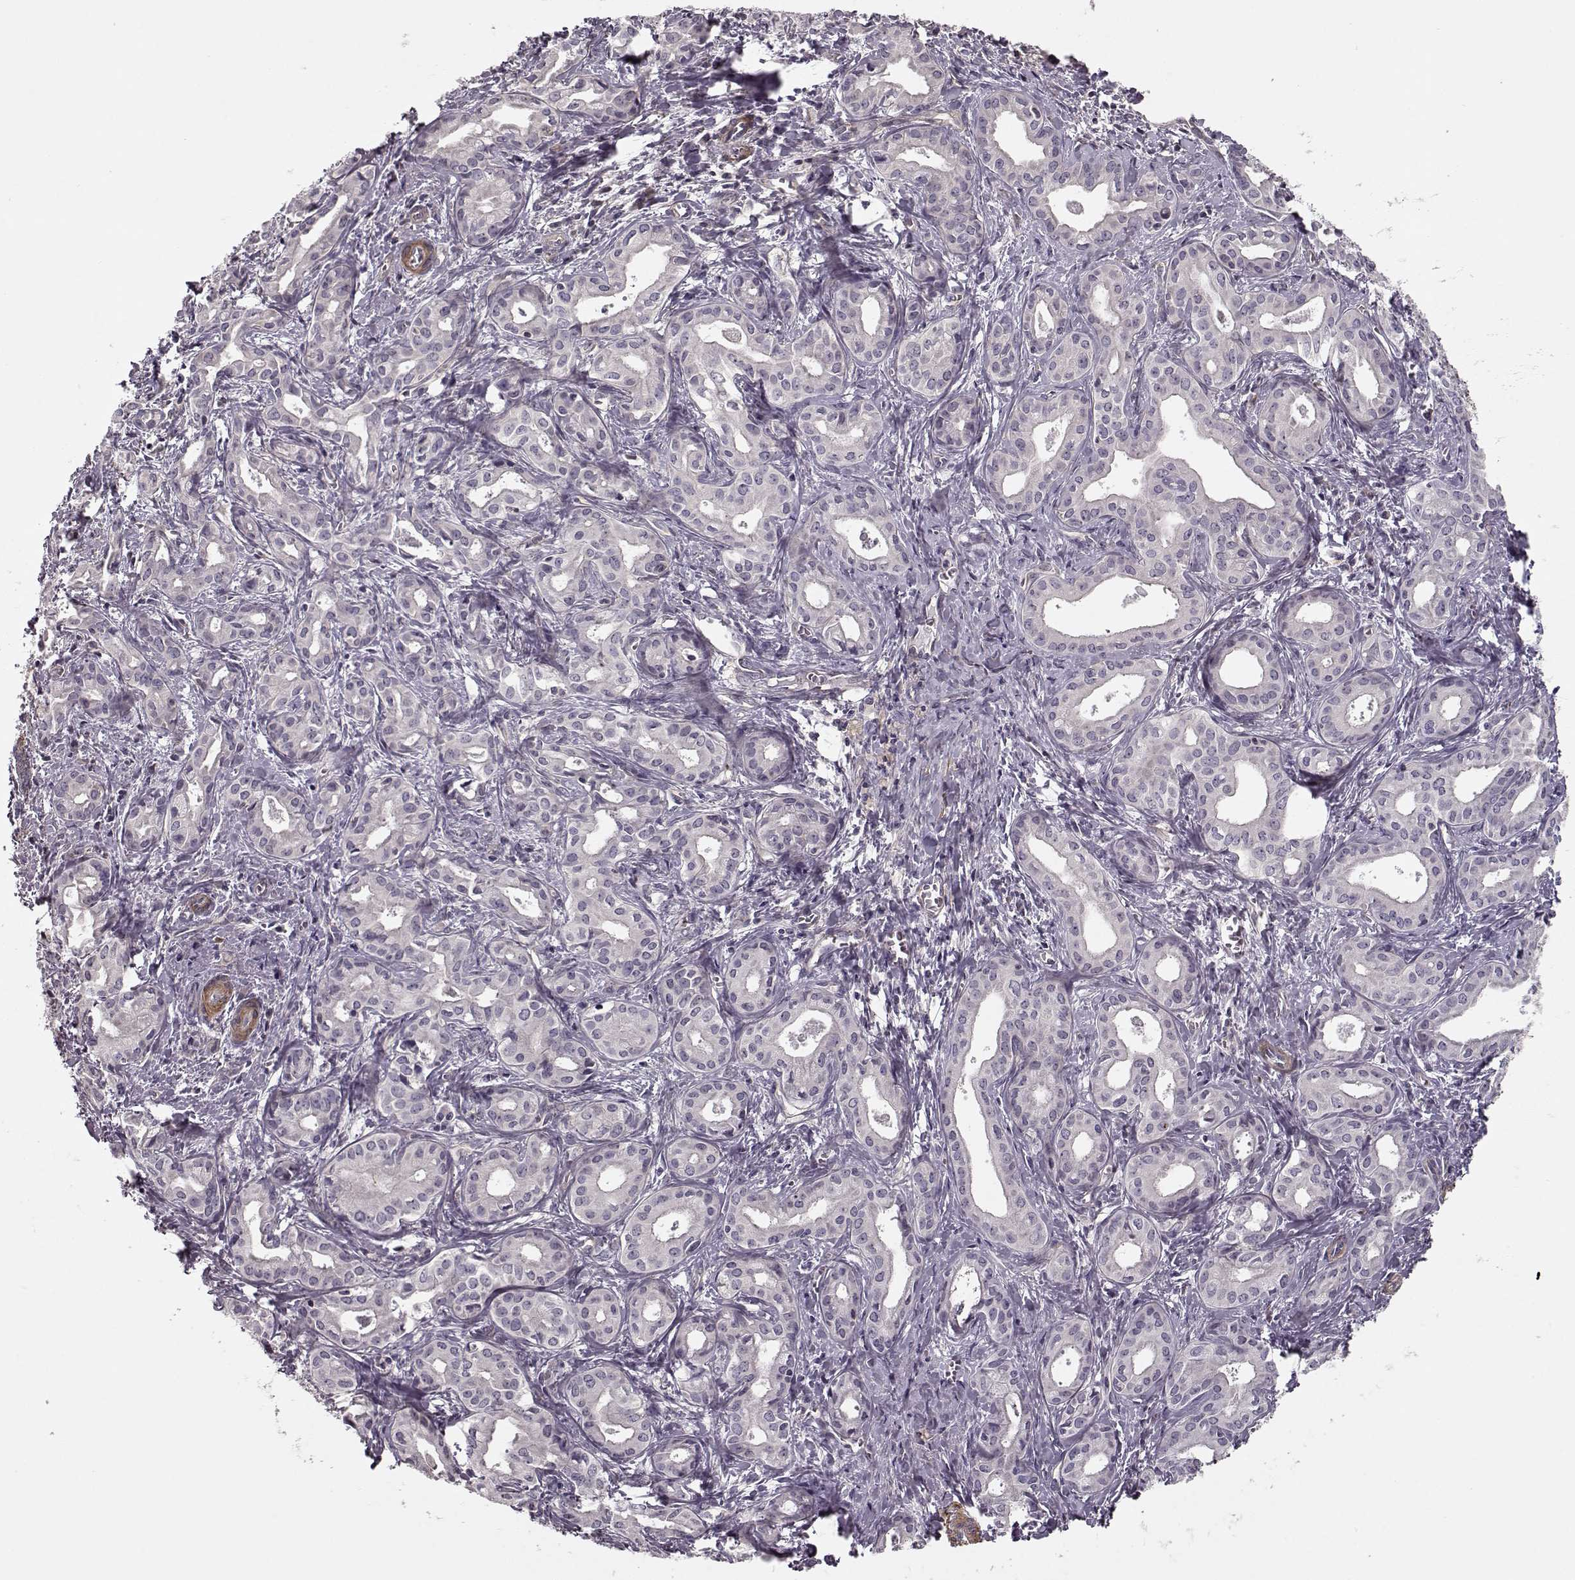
{"staining": {"intensity": "negative", "quantity": "none", "location": "none"}, "tissue": "liver cancer", "cell_type": "Tumor cells", "image_type": "cancer", "snomed": [{"axis": "morphology", "description": "Cholangiocarcinoma"}, {"axis": "topography", "description": "Liver"}], "caption": "This photomicrograph is of cholangiocarcinoma (liver) stained with IHC to label a protein in brown with the nuclei are counter-stained blue. There is no expression in tumor cells.", "gene": "SLAIN2", "patient": {"sex": "female", "age": 65}}